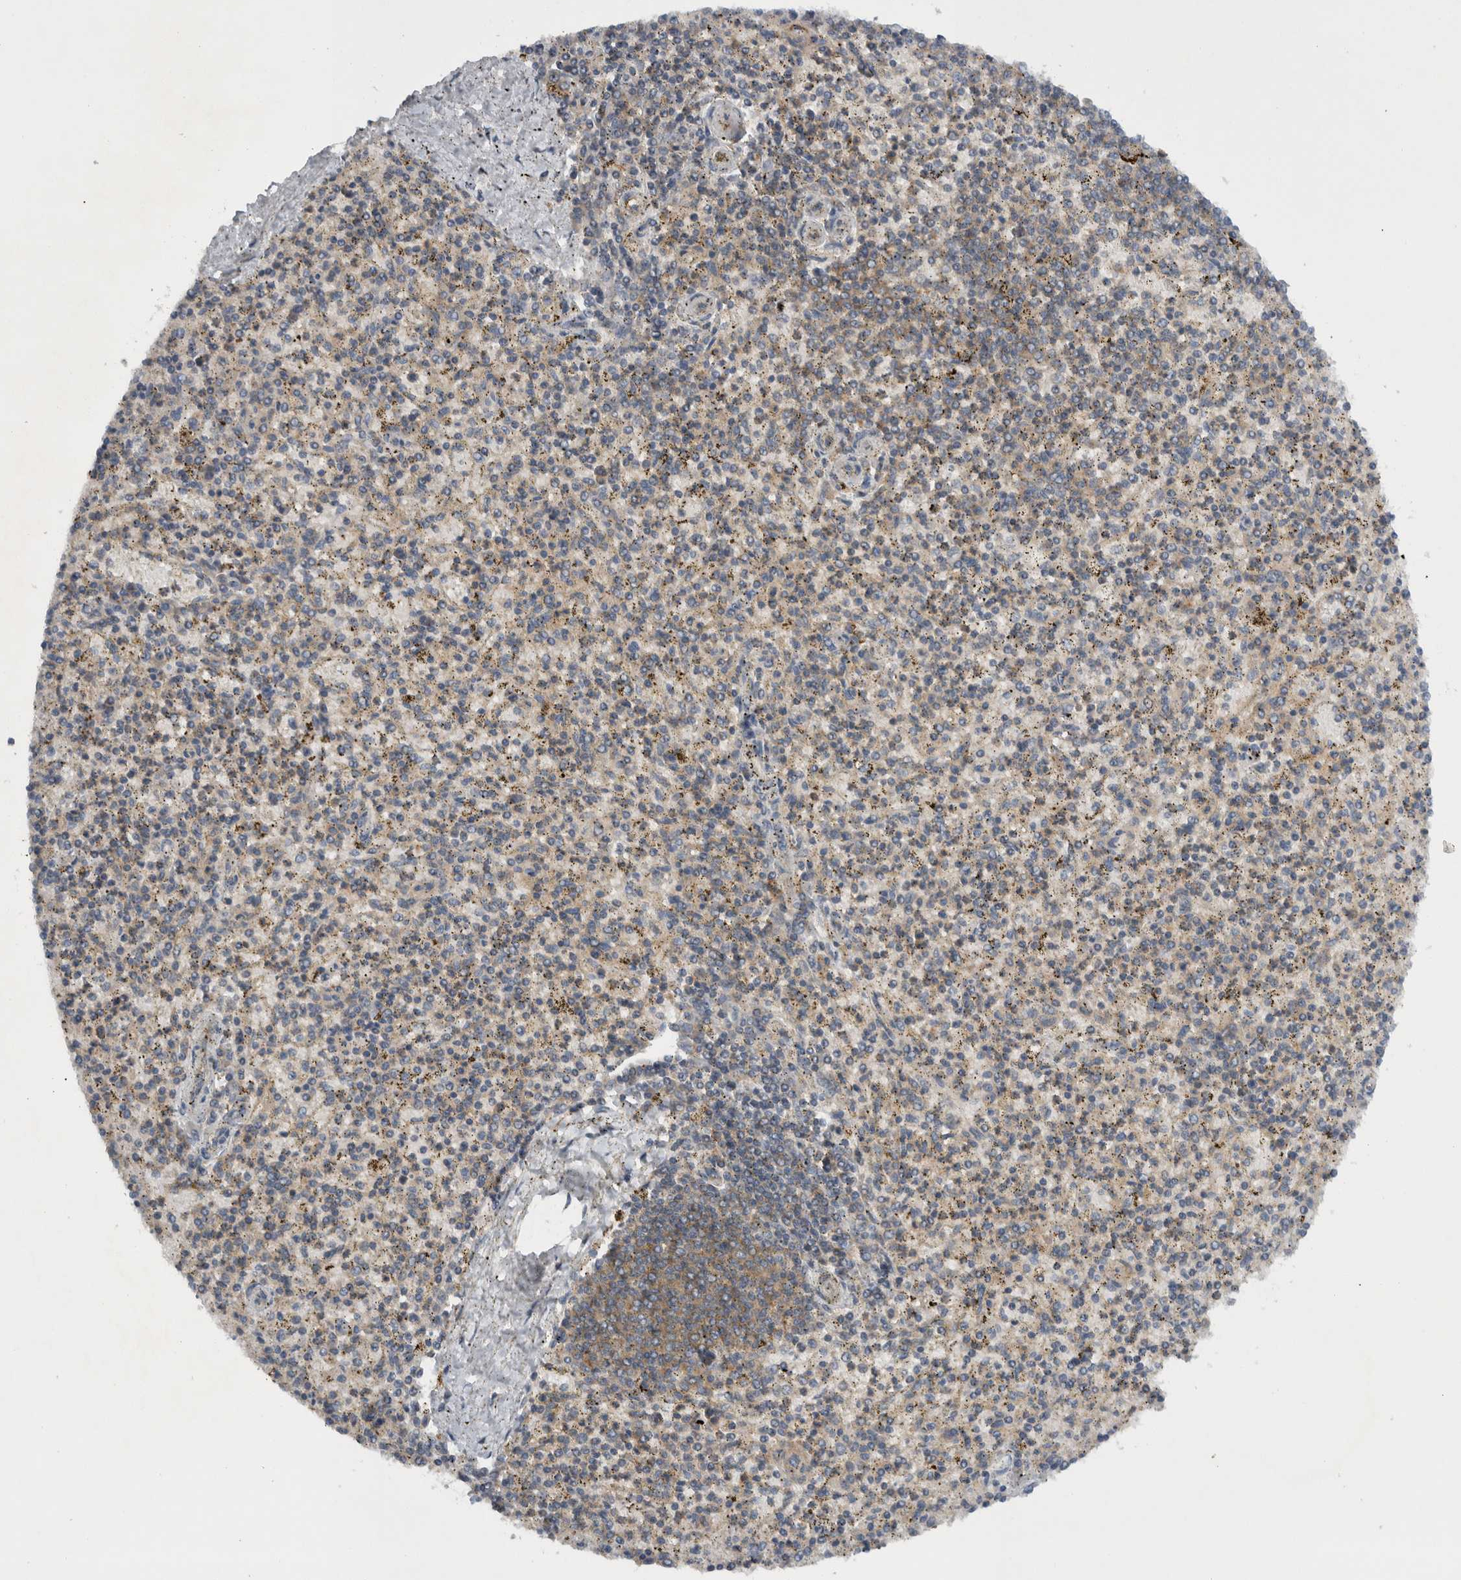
{"staining": {"intensity": "weak", "quantity": "25%-75%", "location": "cytoplasmic/membranous"}, "tissue": "spleen", "cell_type": "Cells in red pulp", "image_type": "normal", "snomed": [{"axis": "morphology", "description": "Normal tissue, NOS"}, {"axis": "topography", "description": "Spleen"}], "caption": "A brown stain labels weak cytoplasmic/membranous positivity of a protein in cells in red pulp of normal human spleen. The staining is performed using DAB brown chromogen to label protein expression. The nuclei are counter-stained blue using hematoxylin.", "gene": "SCARA5", "patient": {"sex": "male", "age": 72}}